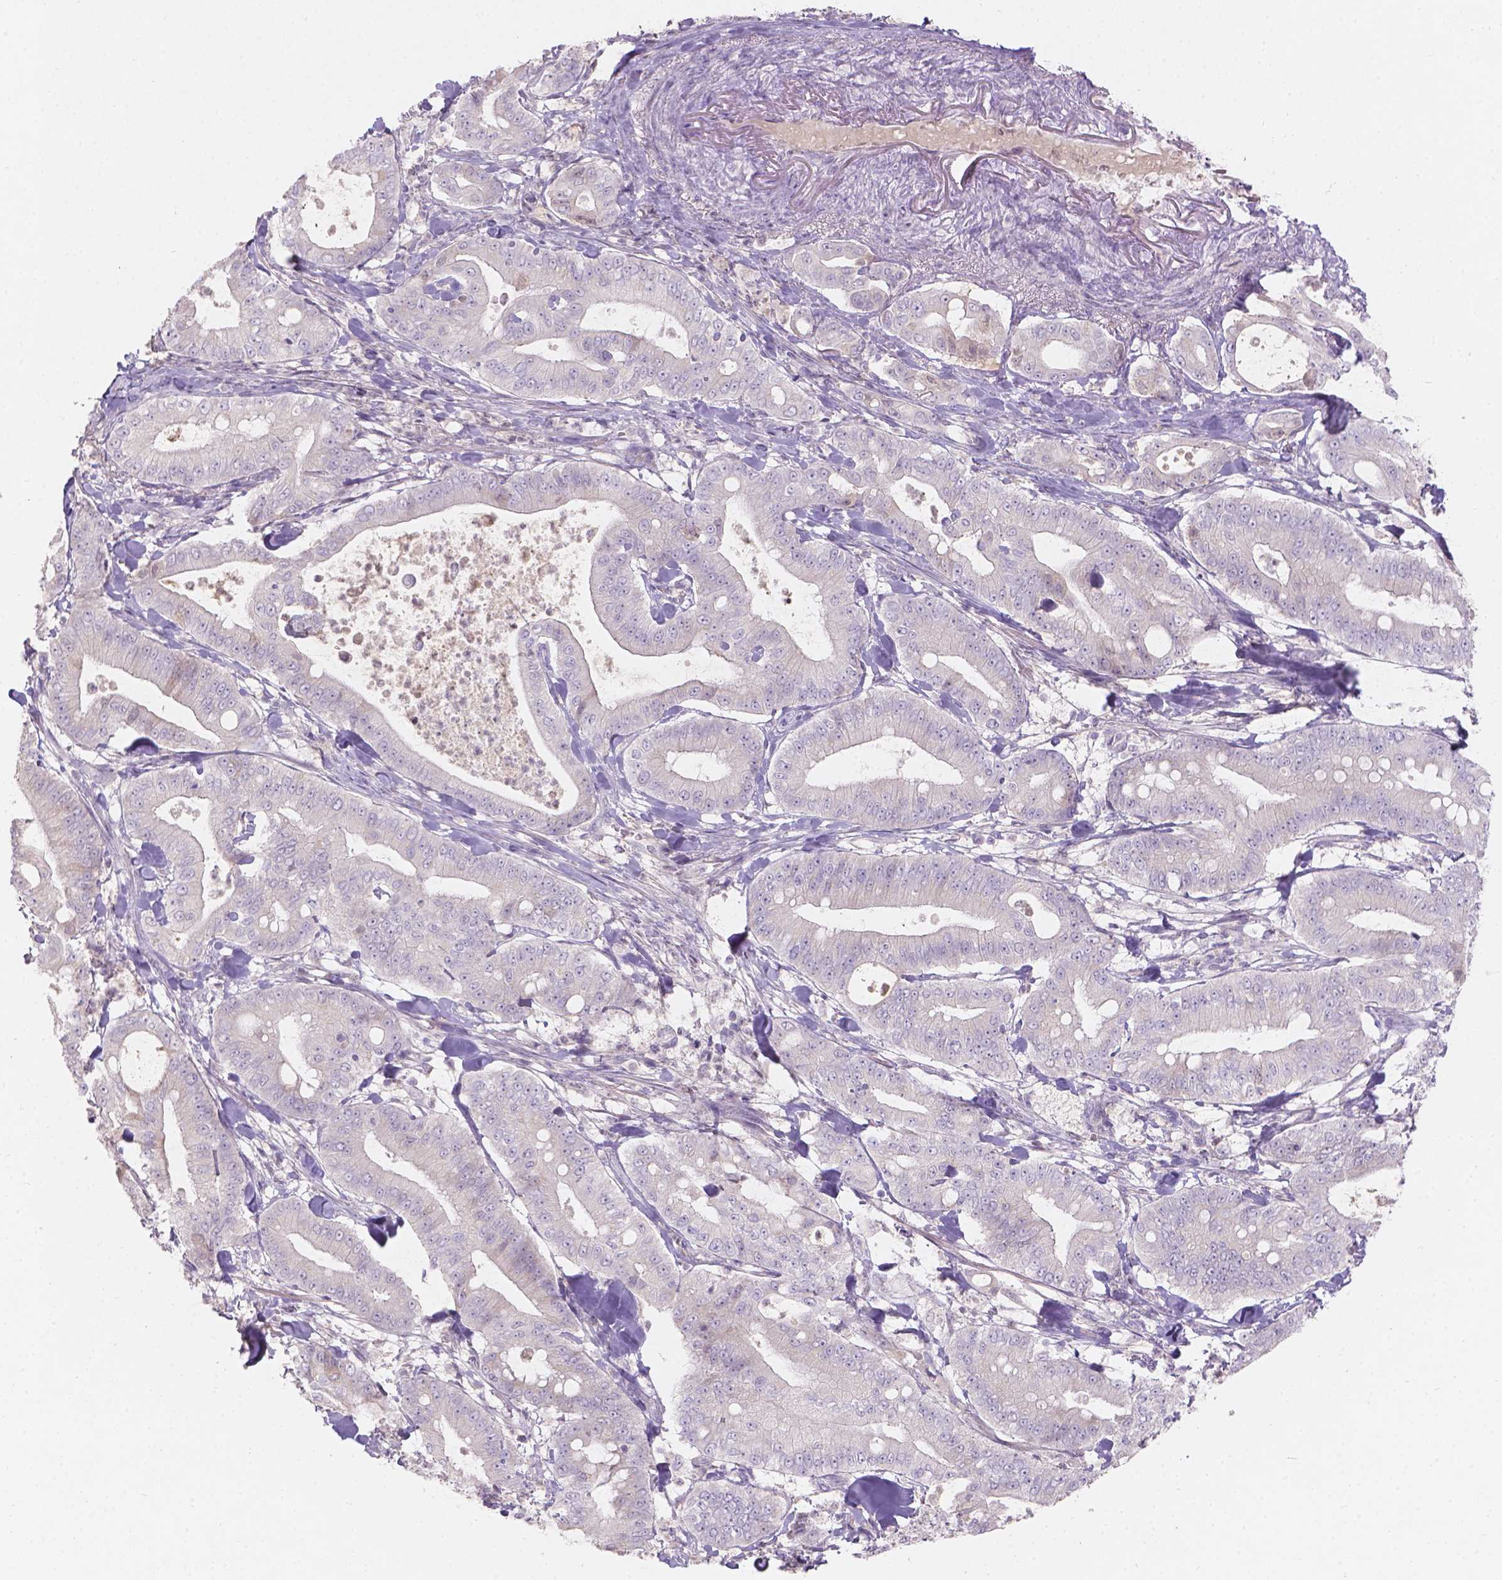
{"staining": {"intensity": "negative", "quantity": "none", "location": "none"}, "tissue": "pancreatic cancer", "cell_type": "Tumor cells", "image_type": "cancer", "snomed": [{"axis": "morphology", "description": "Adenocarcinoma, NOS"}, {"axis": "topography", "description": "Pancreas"}], "caption": "High magnification brightfield microscopy of pancreatic adenocarcinoma stained with DAB (3,3'-diaminobenzidine) (brown) and counterstained with hematoxylin (blue): tumor cells show no significant staining.", "gene": "DCAF4L1", "patient": {"sex": "male", "age": 71}}